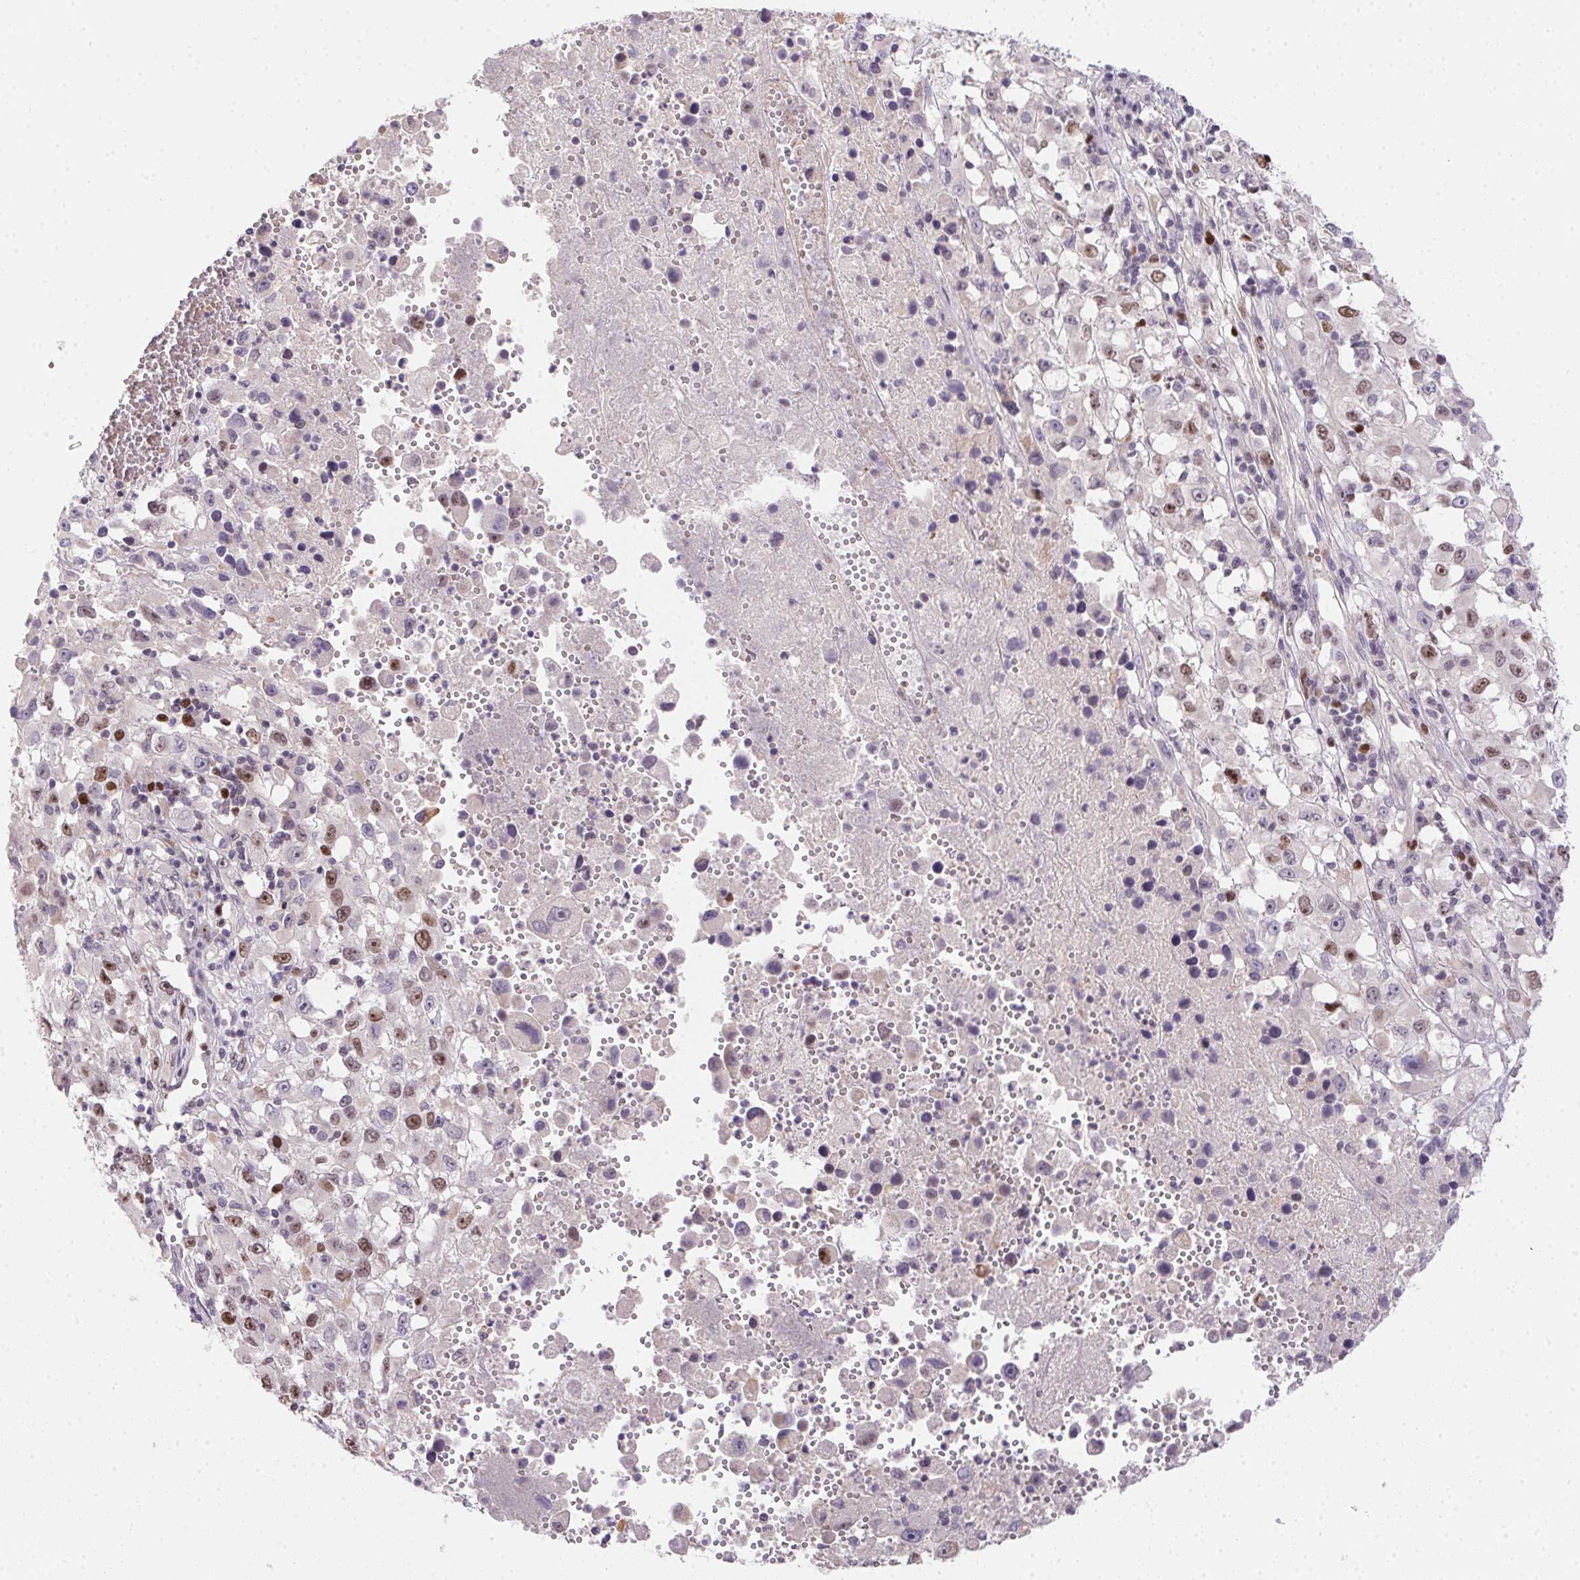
{"staining": {"intensity": "moderate", "quantity": "<25%", "location": "nuclear"}, "tissue": "melanoma", "cell_type": "Tumor cells", "image_type": "cancer", "snomed": [{"axis": "morphology", "description": "Malignant melanoma, Metastatic site"}, {"axis": "topography", "description": "Soft tissue"}], "caption": "DAB immunohistochemical staining of melanoma reveals moderate nuclear protein expression in about <25% of tumor cells.", "gene": "HELLS", "patient": {"sex": "male", "age": 50}}